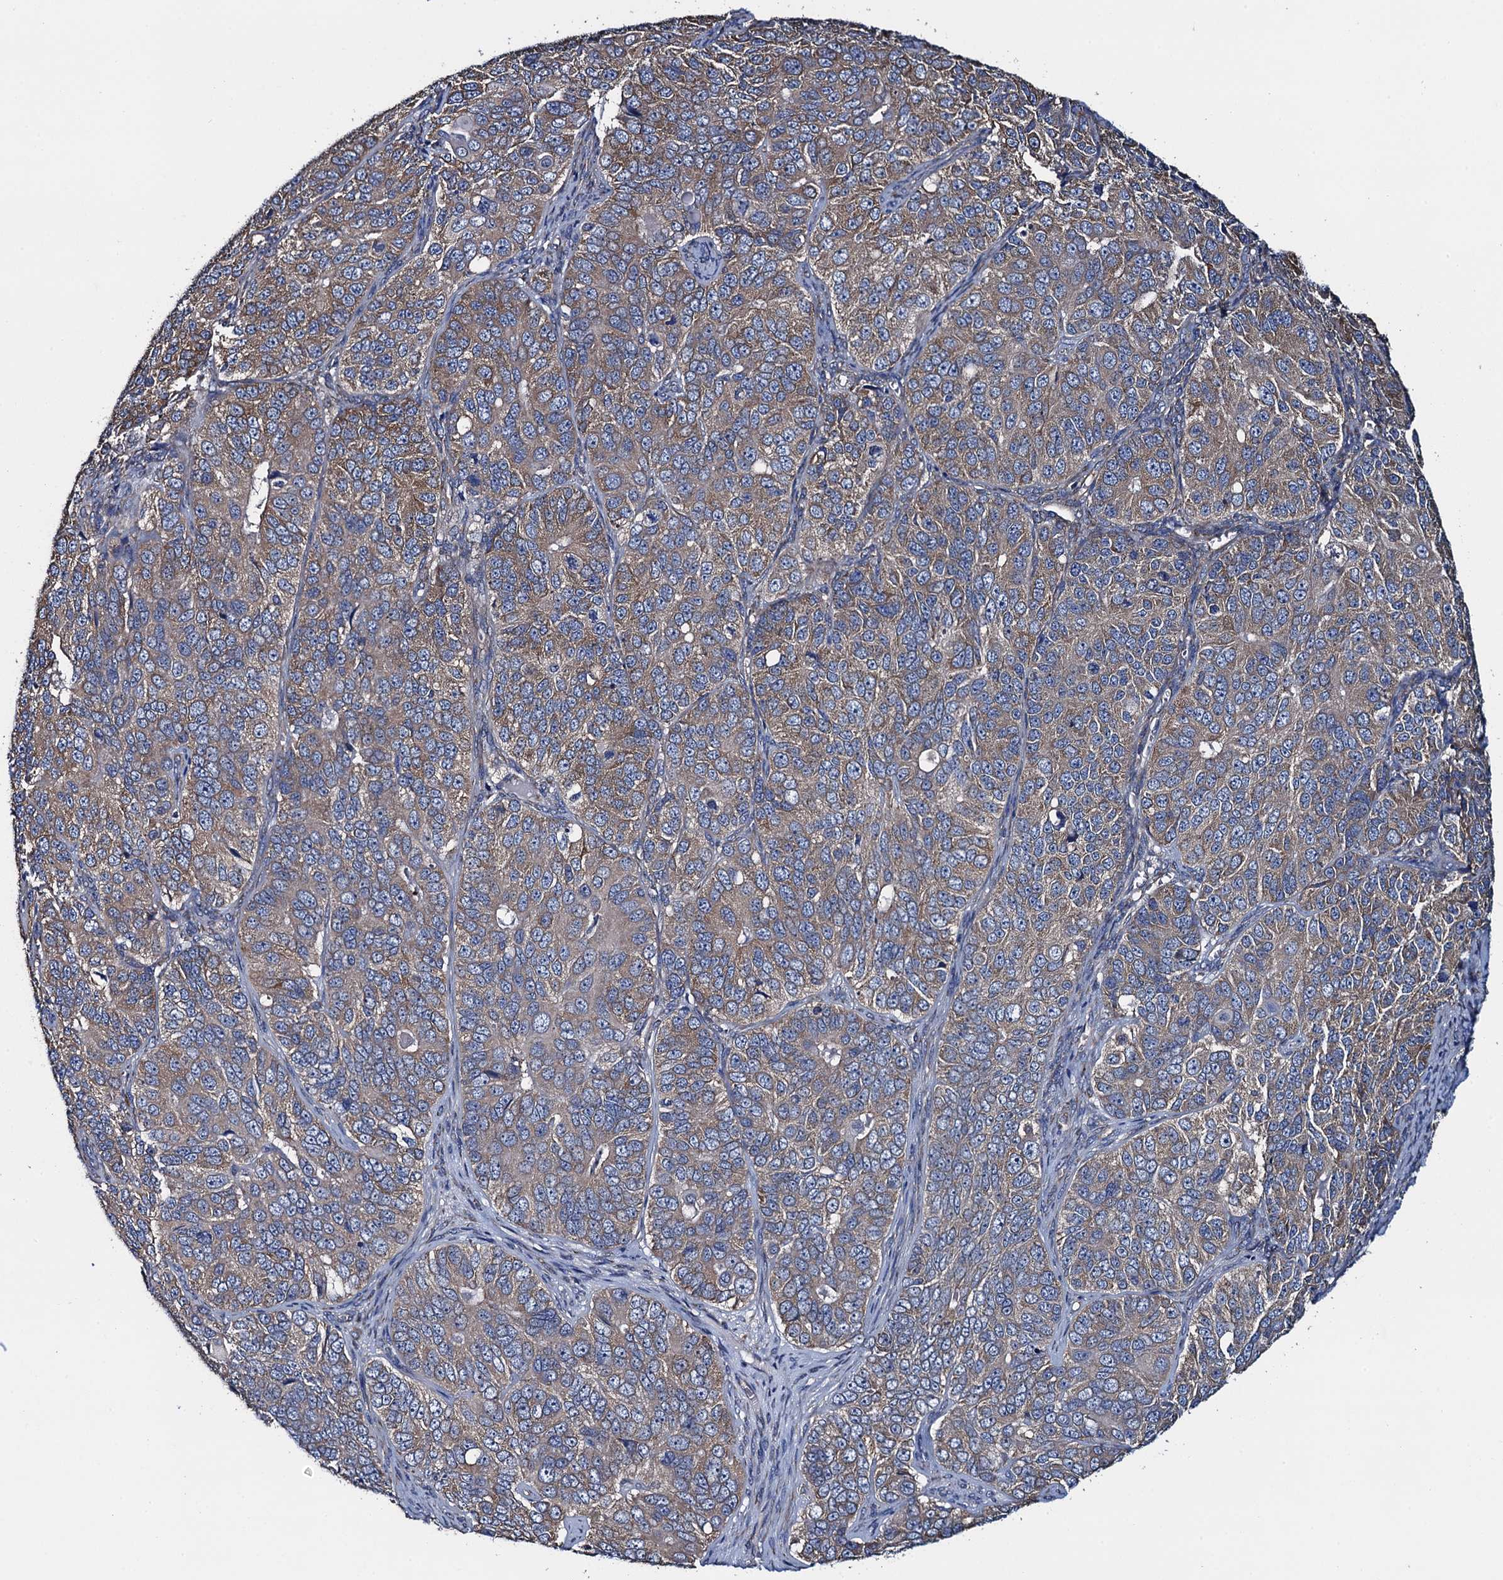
{"staining": {"intensity": "weak", "quantity": "25%-75%", "location": "cytoplasmic/membranous"}, "tissue": "ovarian cancer", "cell_type": "Tumor cells", "image_type": "cancer", "snomed": [{"axis": "morphology", "description": "Carcinoma, endometroid"}, {"axis": "topography", "description": "Ovary"}], "caption": "Immunohistochemistry histopathology image of ovarian endometroid carcinoma stained for a protein (brown), which demonstrates low levels of weak cytoplasmic/membranous staining in about 25%-75% of tumor cells.", "gene": "ADCY9", "patient": {"sex": "female", "age": 51}}